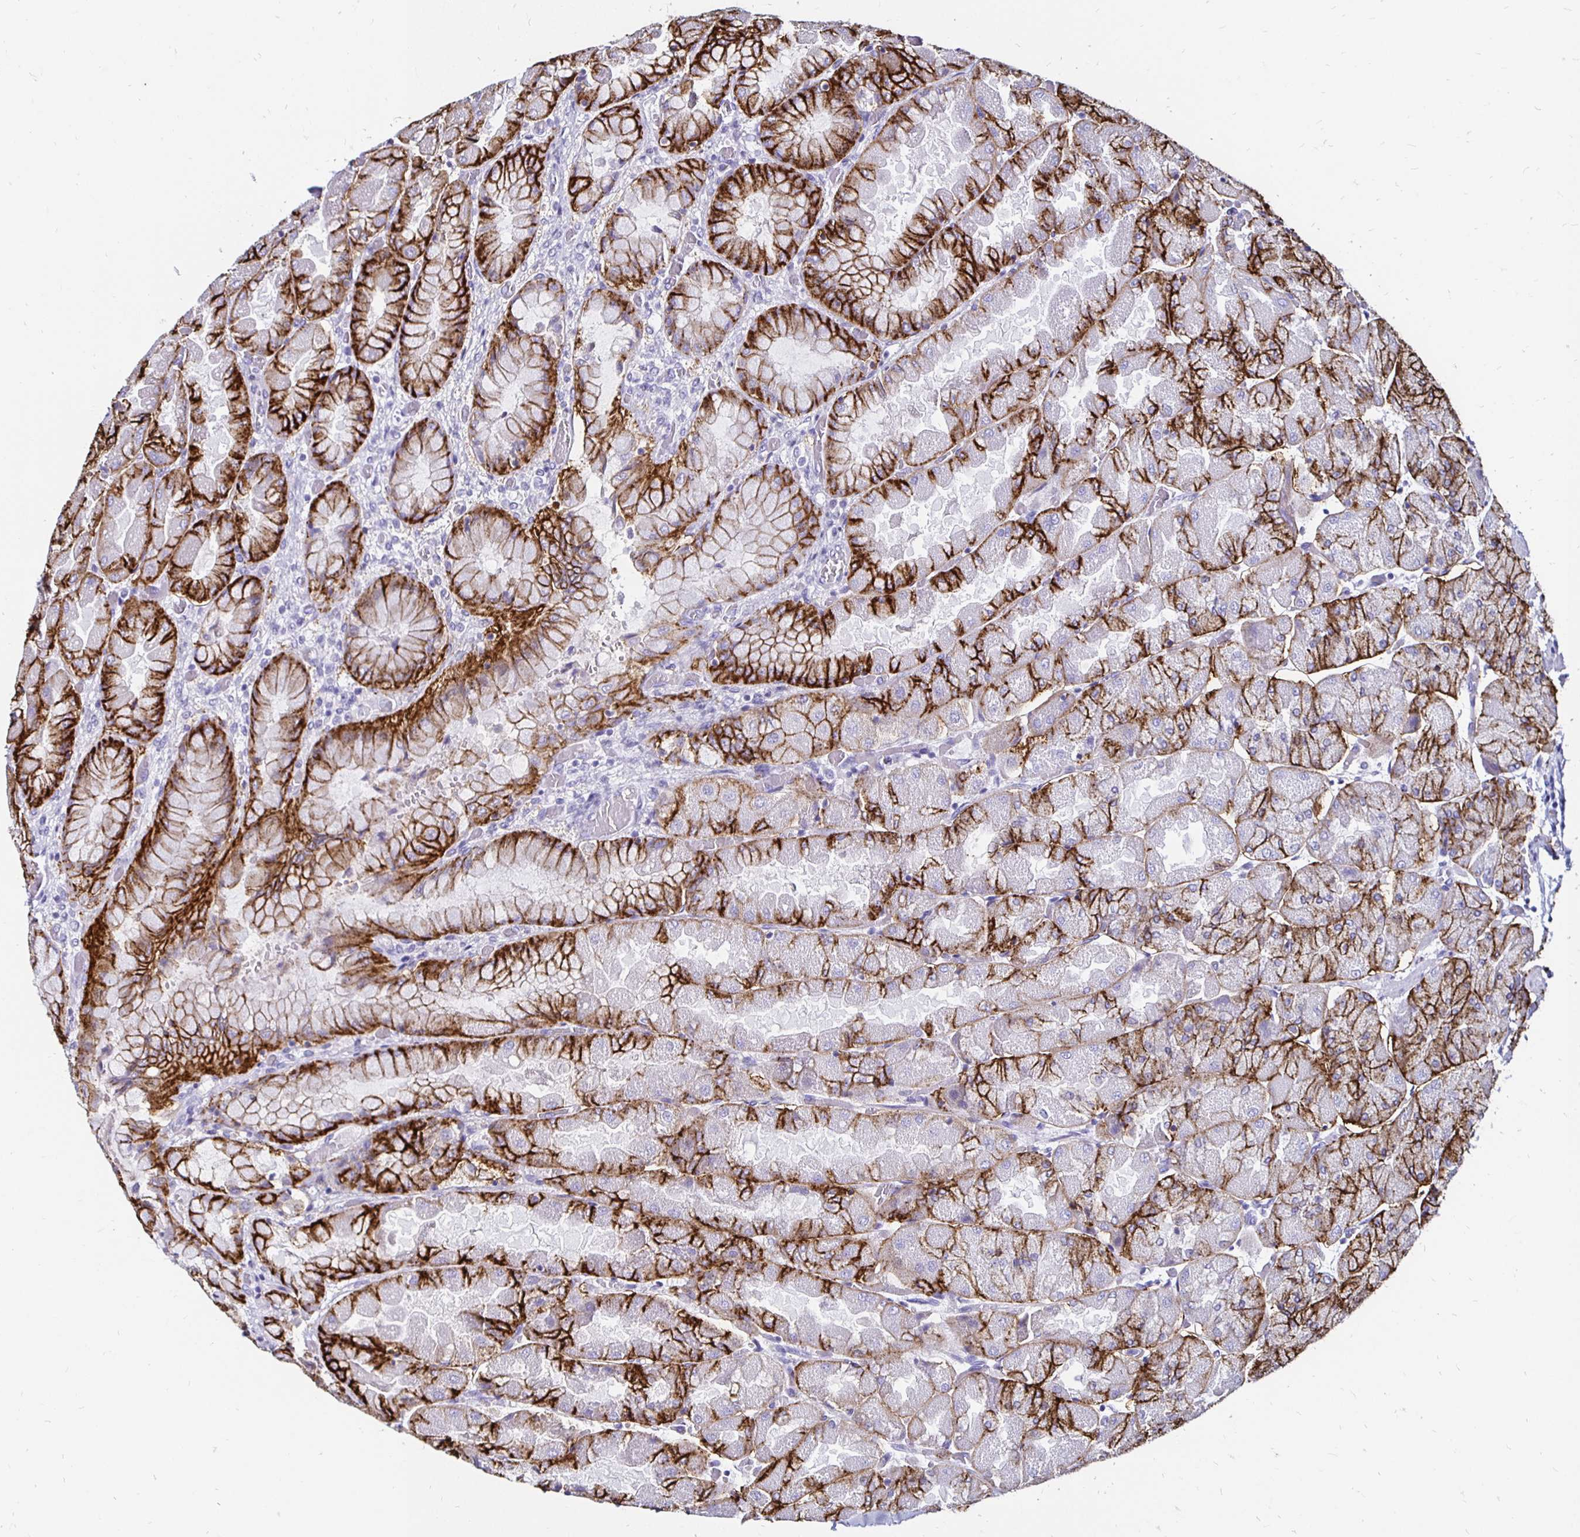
{"staining": {"intensity": "strong", "quantity": "25%-75%", "location": "cytoplasmic/membranous"}, "tissue": "stomach", "cell_type": "Glandular cells", "image_type": "normal", "snomed": [{"axis": "morphology", "description": "Normal tissue, NOS"}, {"axis": "topography", "description": "Stomach"}], "caption": "Glandular cells show strong cytoplasmic/membranous expression in approximately 25%-75% of cells in unremarkable stomach.", "gene": "KCNT1", "patient": {"sex": "female", "age": 61}}